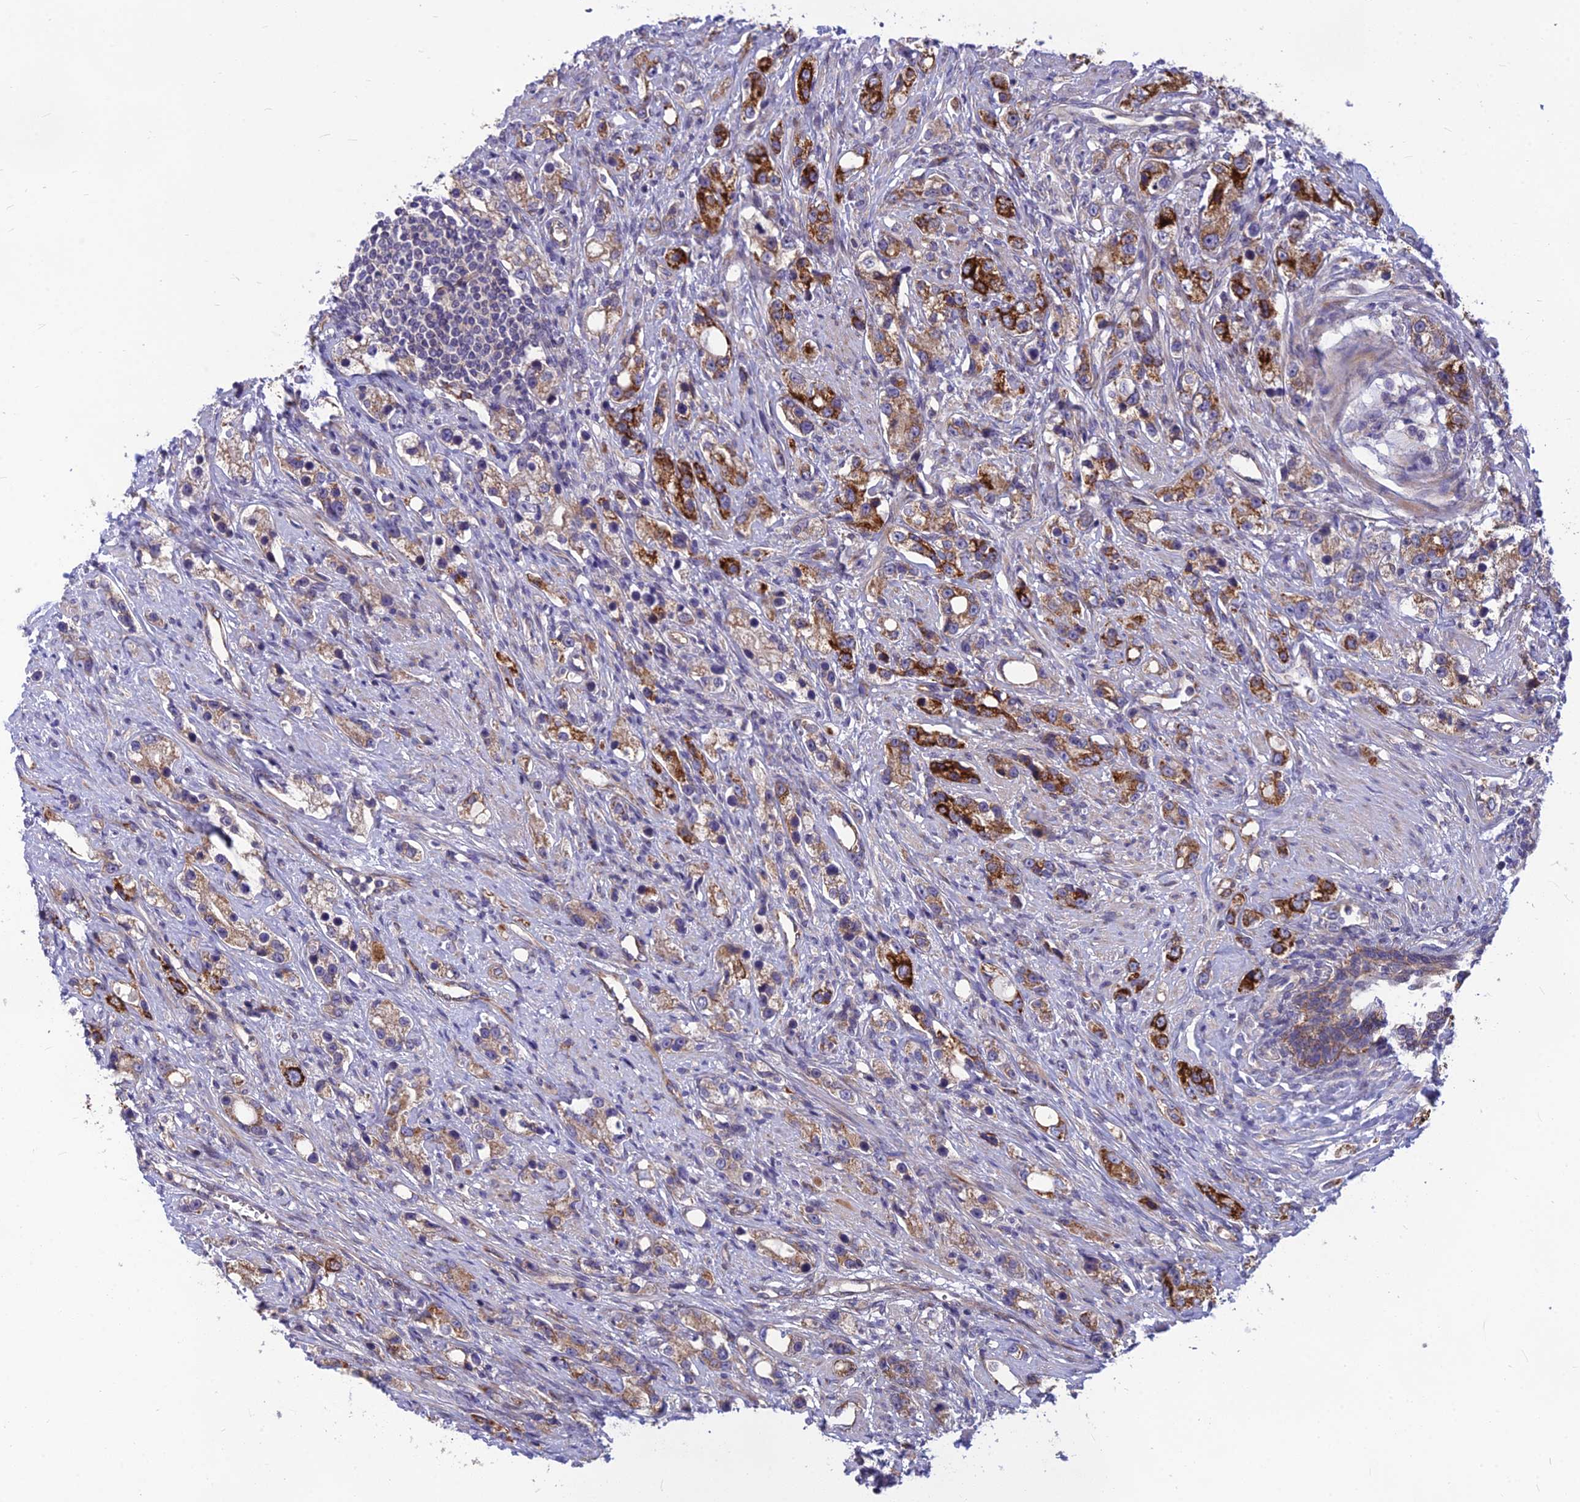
{"staining": {"intensity": "strong", "quantity": "25%-75%", "location": "cytoplasmic/membranous"}, "tissue": "prostate cancer", "cell_type": "Tumor cells", "image_type": "cancer", "snomed": [{"axis": "morphology", "description": "Adenocarcinoma, High grade"}, {"axis": "topography", "description": "Prostate"}], "caption": "A photomicrograph of human prostate cancer stained for a protein displays strong cytoplasmic/membranous brown staining in tumor cells.", "gene": "PTCD2", "patient": {"sex": "male", "age": 63}}